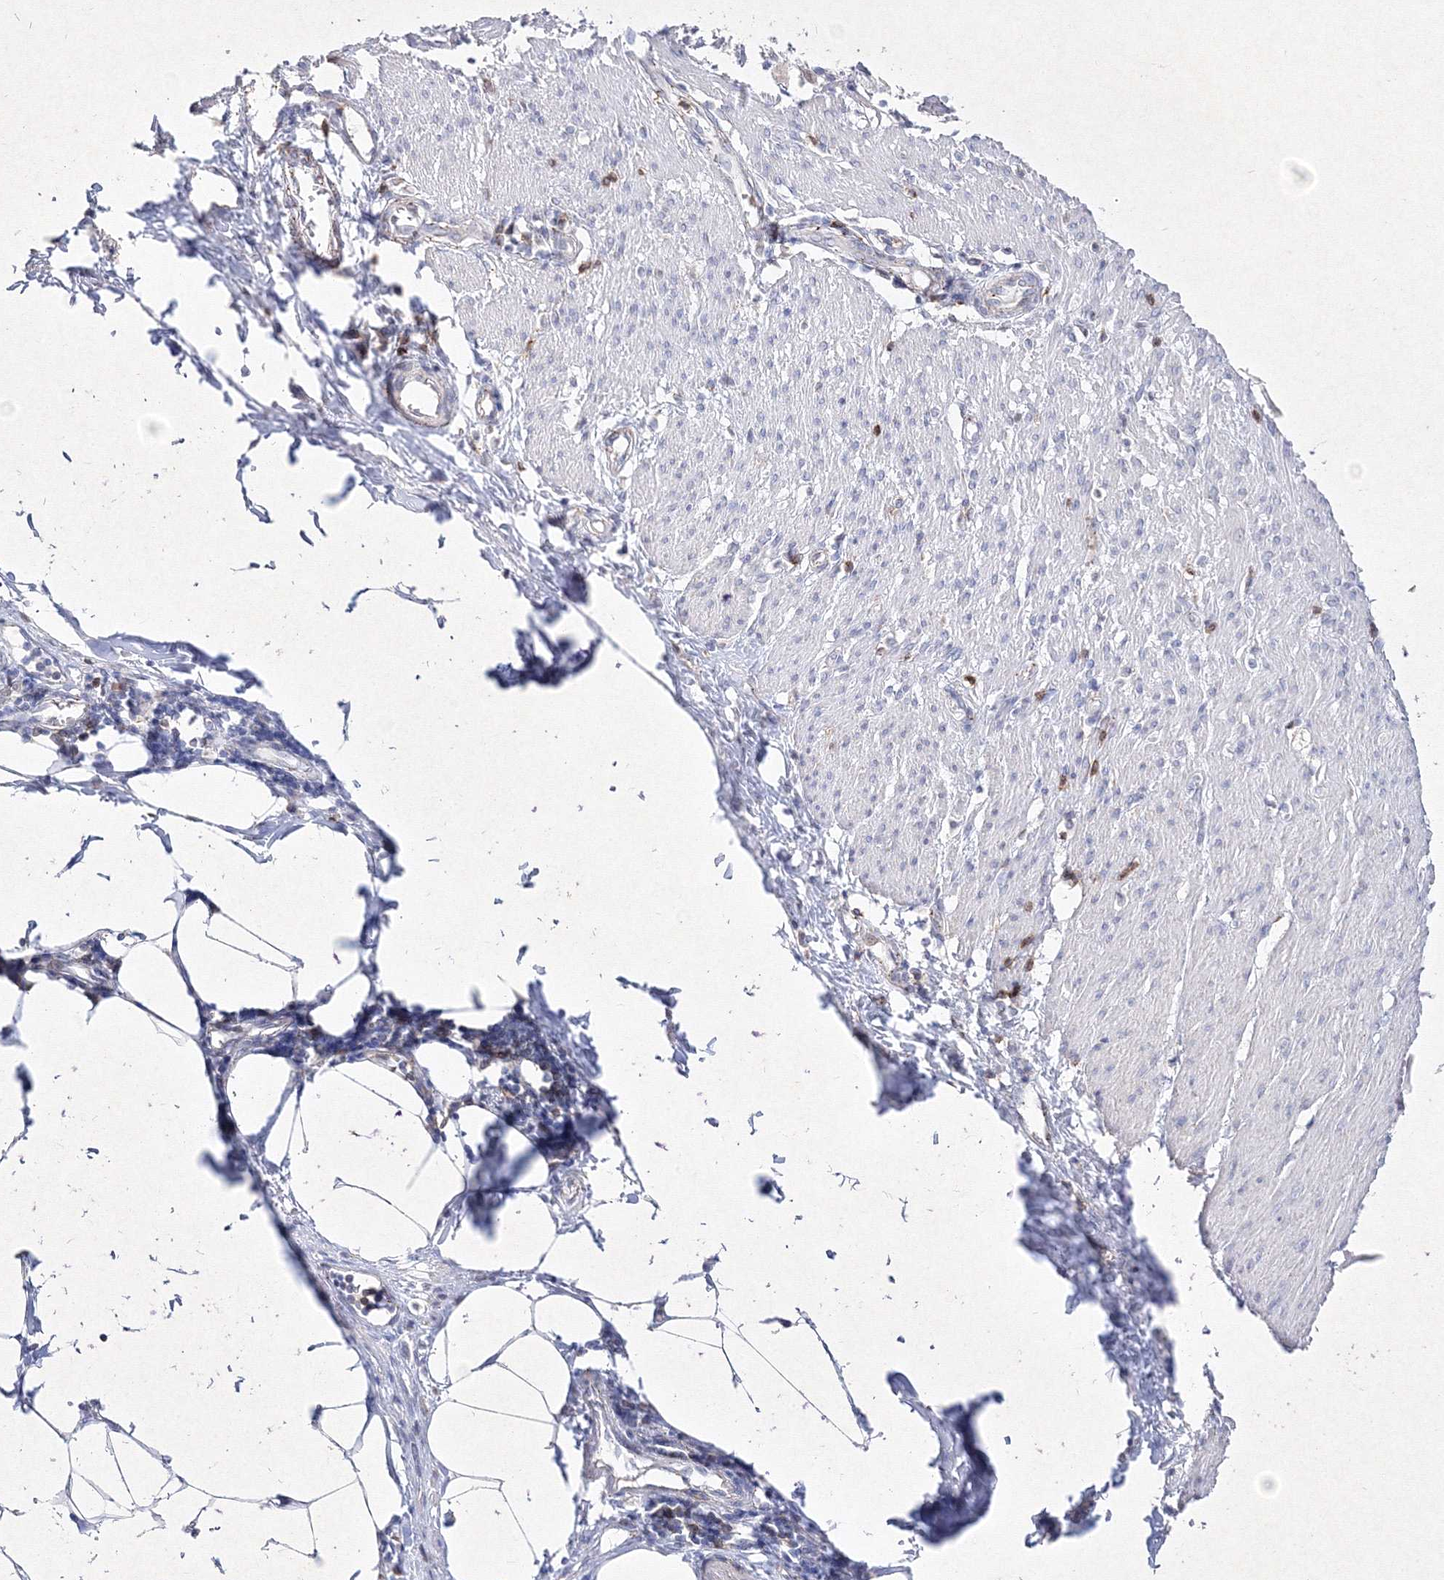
{"staining": {"intensity": "negative", "quantity": "none", "location": "none"}, "tissue": "smooth muscle", "cell_type": "Smooth muscle cells", "image_type": "normal", "snomed": [{"axis": "morphology", "description": "Normal tissue, NOS"}, {"axis": "morphology", "description": "Adenocarcinoma, NOS"}, {"axis": "topography", "description": "Colon"}, {"axis": "topography", "description": "Peripheral nerve tissue"}], "caption": "Smooth muscle was stained to show a protein in brown. There is no significant staining in smooth muscle cells. The staining is performed using DAB brown chromogen with nuclei counter-stained in using hematoxylin.", "gene": "HCST", "patient": {"sex": "male", "age": 14}}